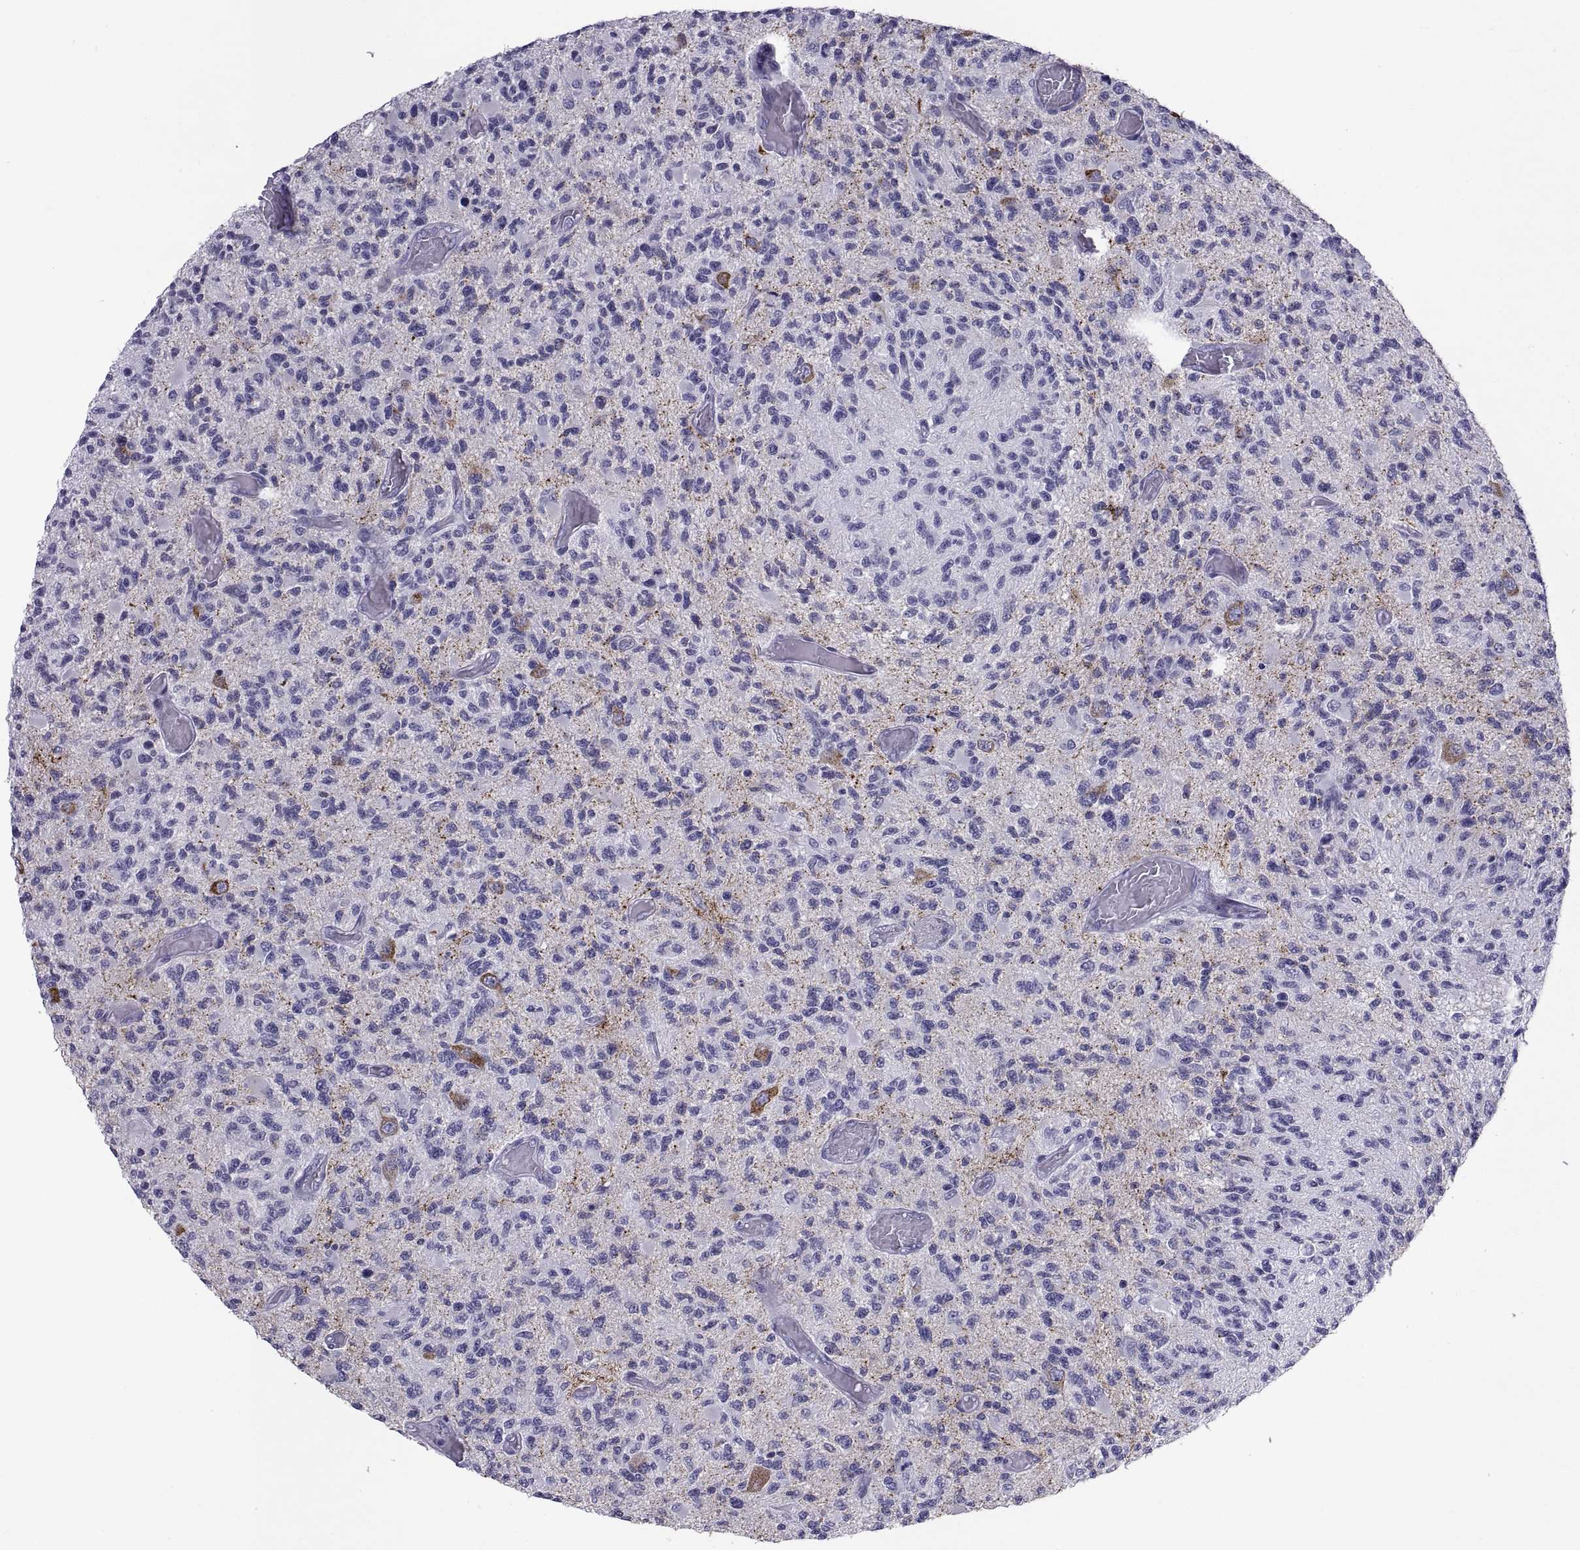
{"staining": {"intensity": "negative", "quantity": "none", "location": "none"}, "tissue": "glioma", "cell_type": "Tumor cells", "image_type": "cancer", "snomed": [{"axis": "morphology", "description": "Glioma, malignant, High grade"}, {"axis": "topography", "description": "Brain"}], "caption": "Tumor cells show no significant positivity in glioma.", "gene": "NPTX2", "patient": {"sex": "female", "age": 63}}